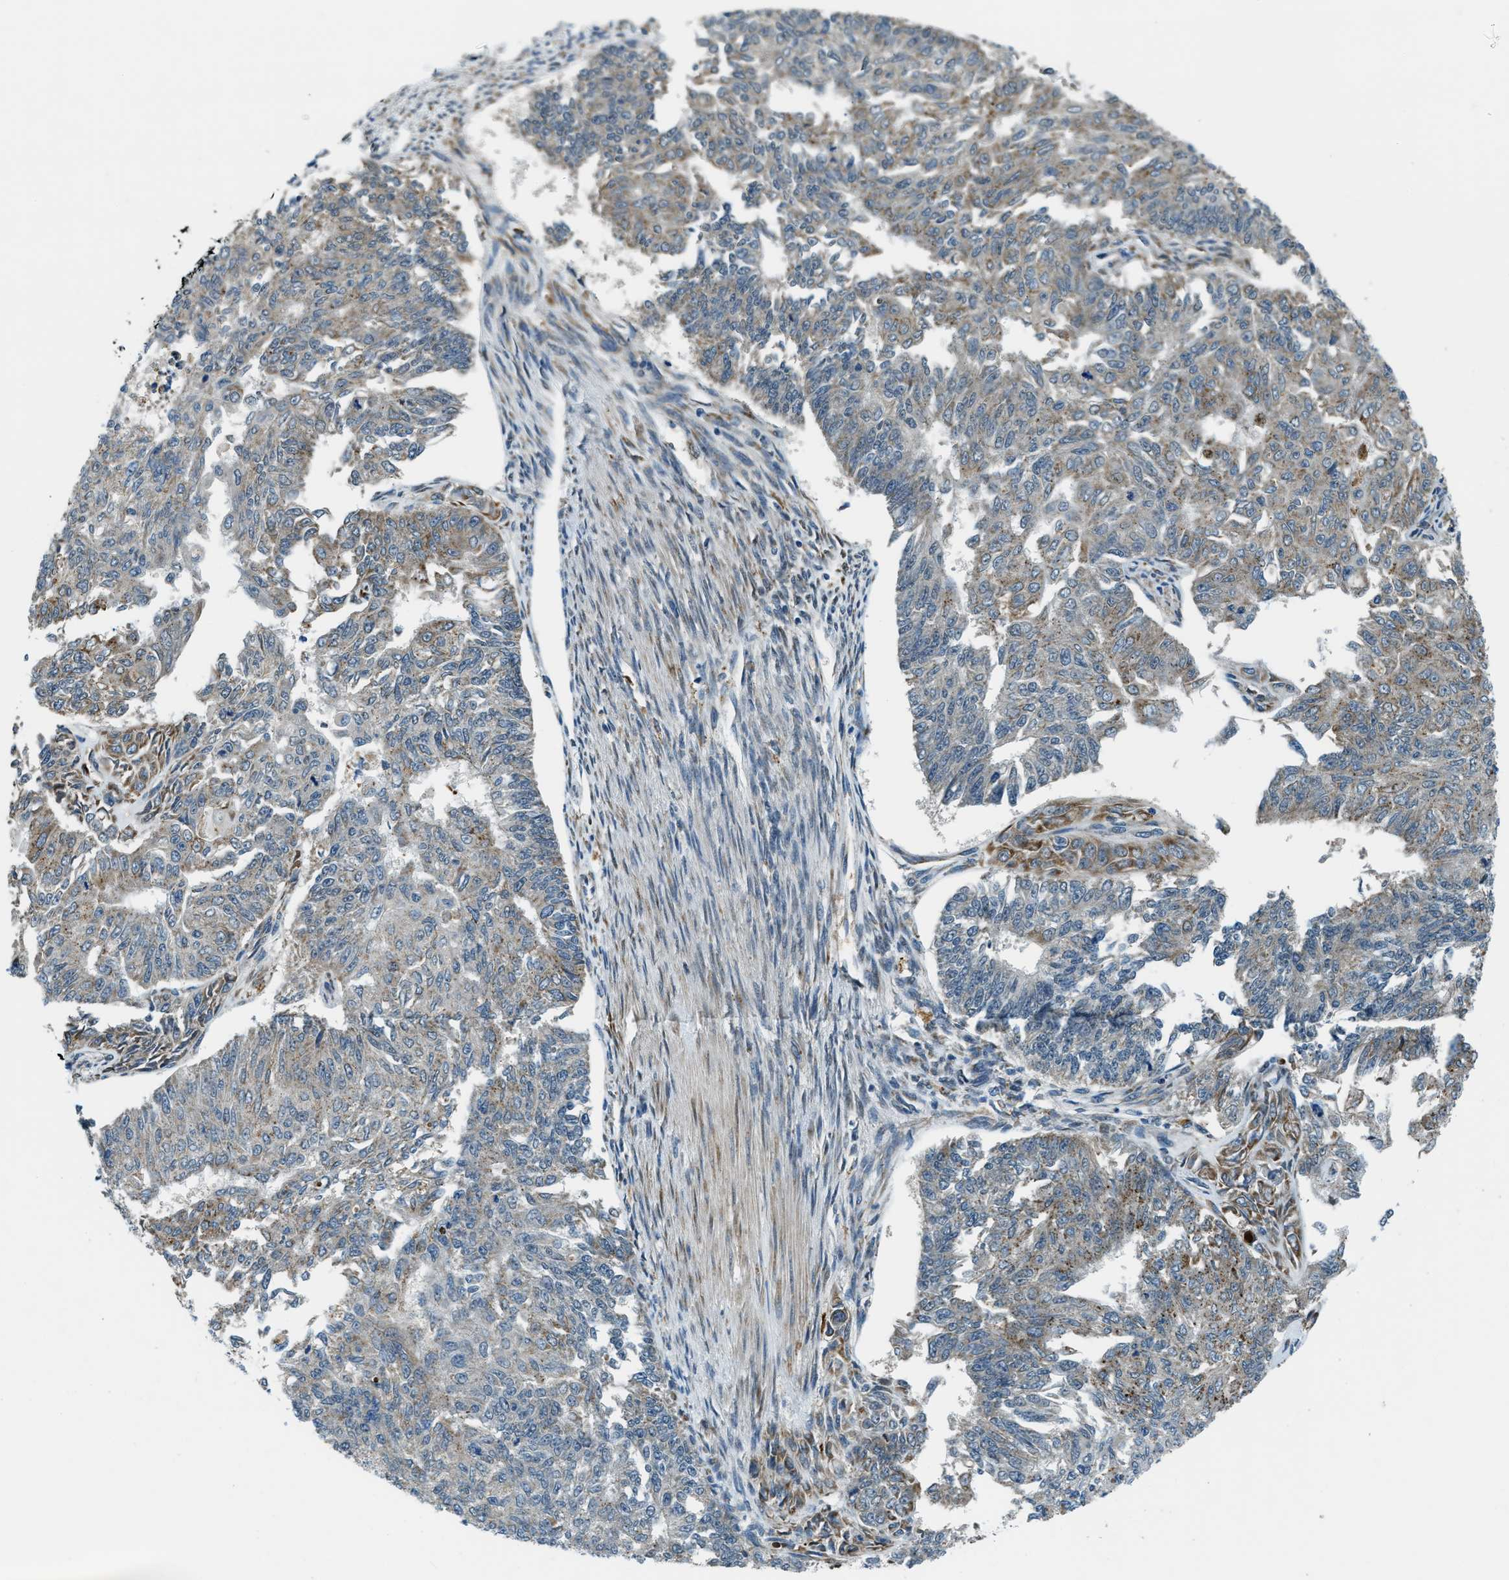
{"staining": {"intensity": "weak", "quantity": "25%-75%", "location": "cytoplasmic/membranous"}, "tissue": "endometrial cancer", "cell_type": "Tumor cells", "image_type": "cancer", "snomed": [{"axis": "morphology", "description": "Adenocarcinoma, NOS"}, {"axis": "topography", "description": "Endometrium"}], "caption": "A low amount of weak cytoplasmic/membranous positivity is present in about 25%-75% of tumor cells in adenocarcinoma (endometrial) tissue.", "gene": "GINM1", "patient": {"sex": "female", "age": 32}}